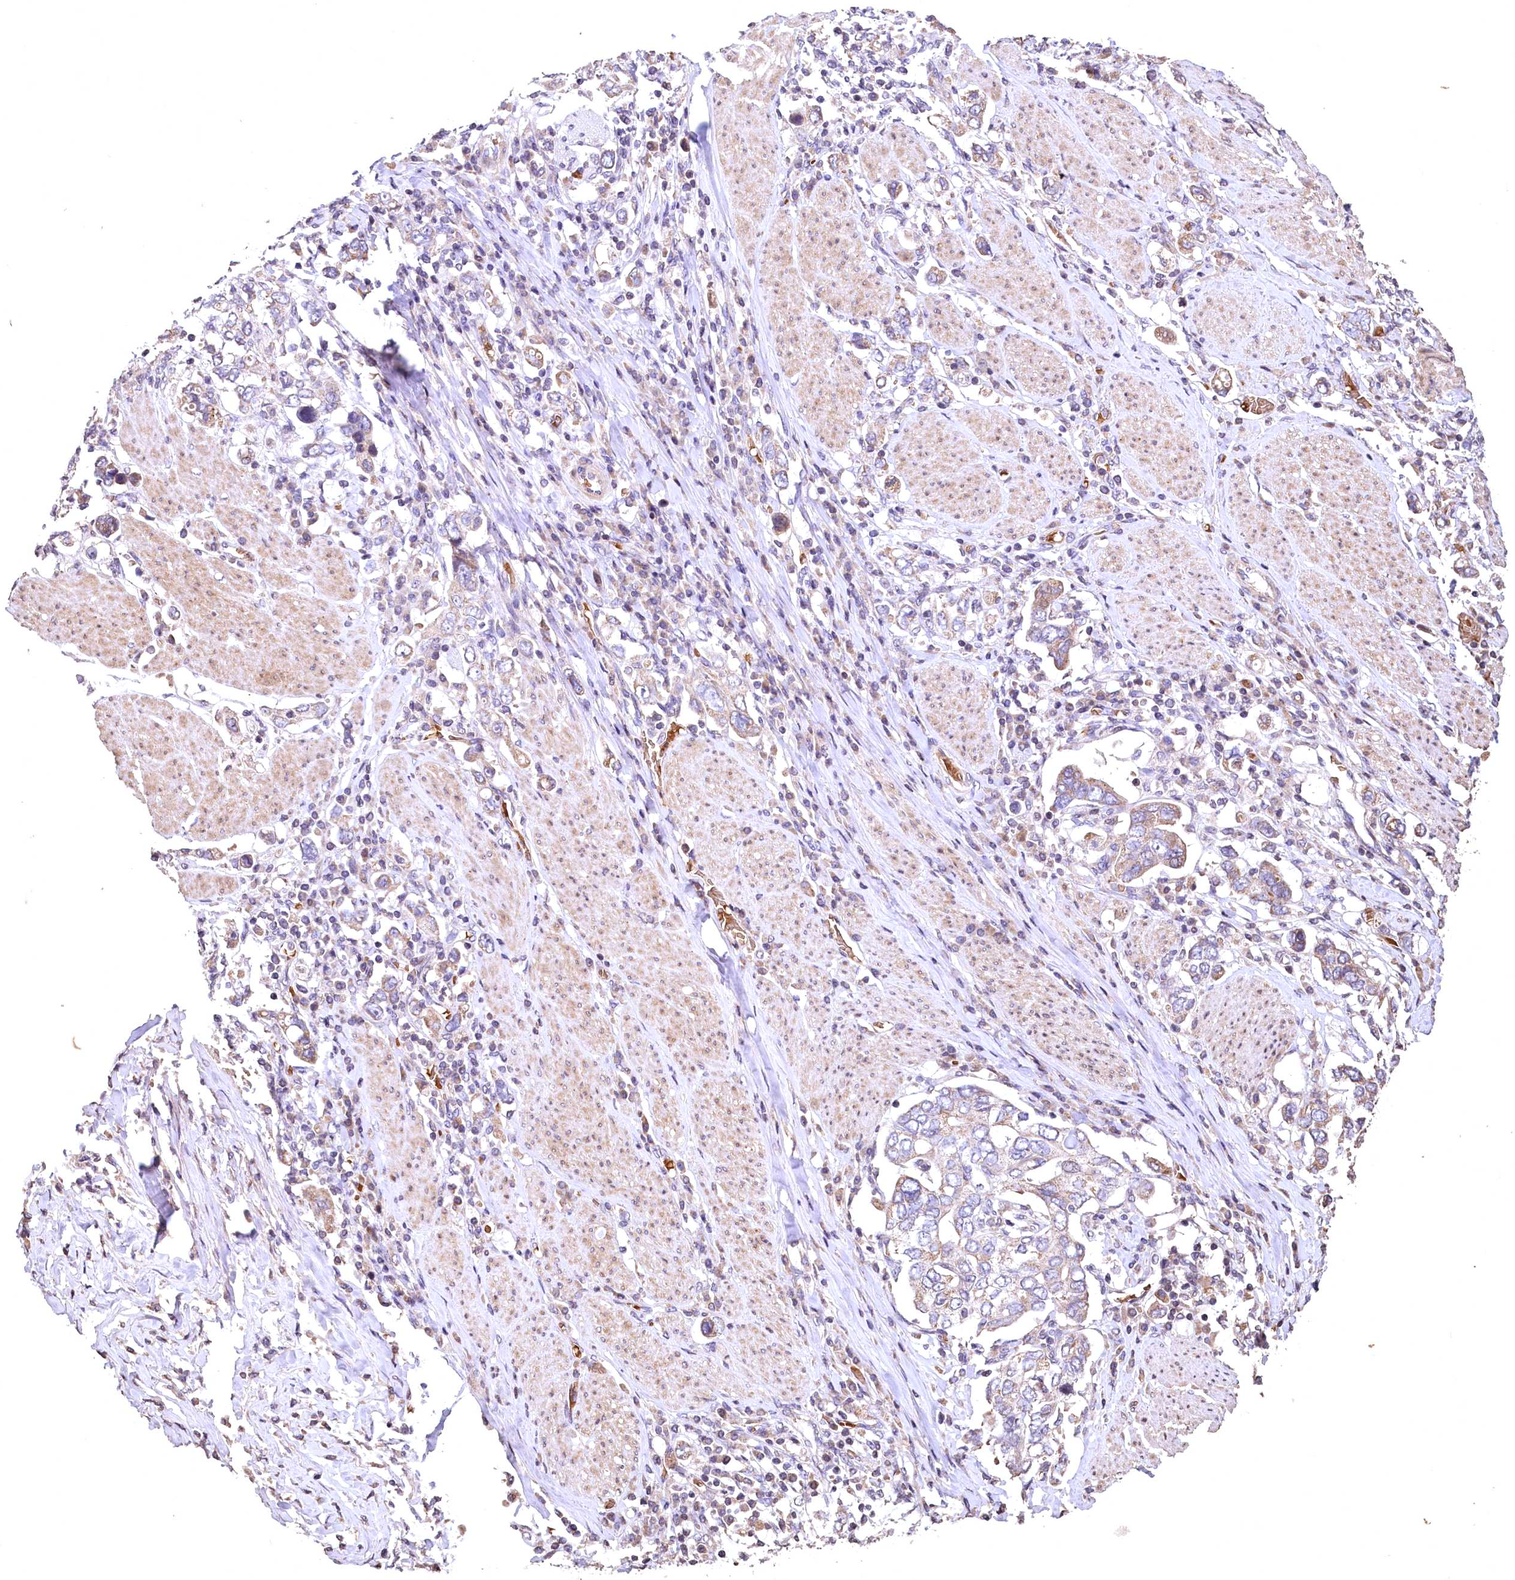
{"staining": {"intensity": "weak", "quantity": "25%-75%", "location": "cytoplasmic/membranous"}, "tissue": "stomach cancer", "cell_type": "Tumor cells", "image_type": "cancer", "snomed": [{"axis": "morphology", "description": "Adenocarcinoma, NOS"}, {"axis": "topography", "description": "Stomach, upper"}], "caption": "An immunohistochemistry photomicrograph of tumor tissue is shown. Protein staining in brown labels weak cytoplasmic/membranous positivity in stomach cancer within tumor cells.", "gene": "SPTA1", "patient": {"sex": "male", "age": 62}}